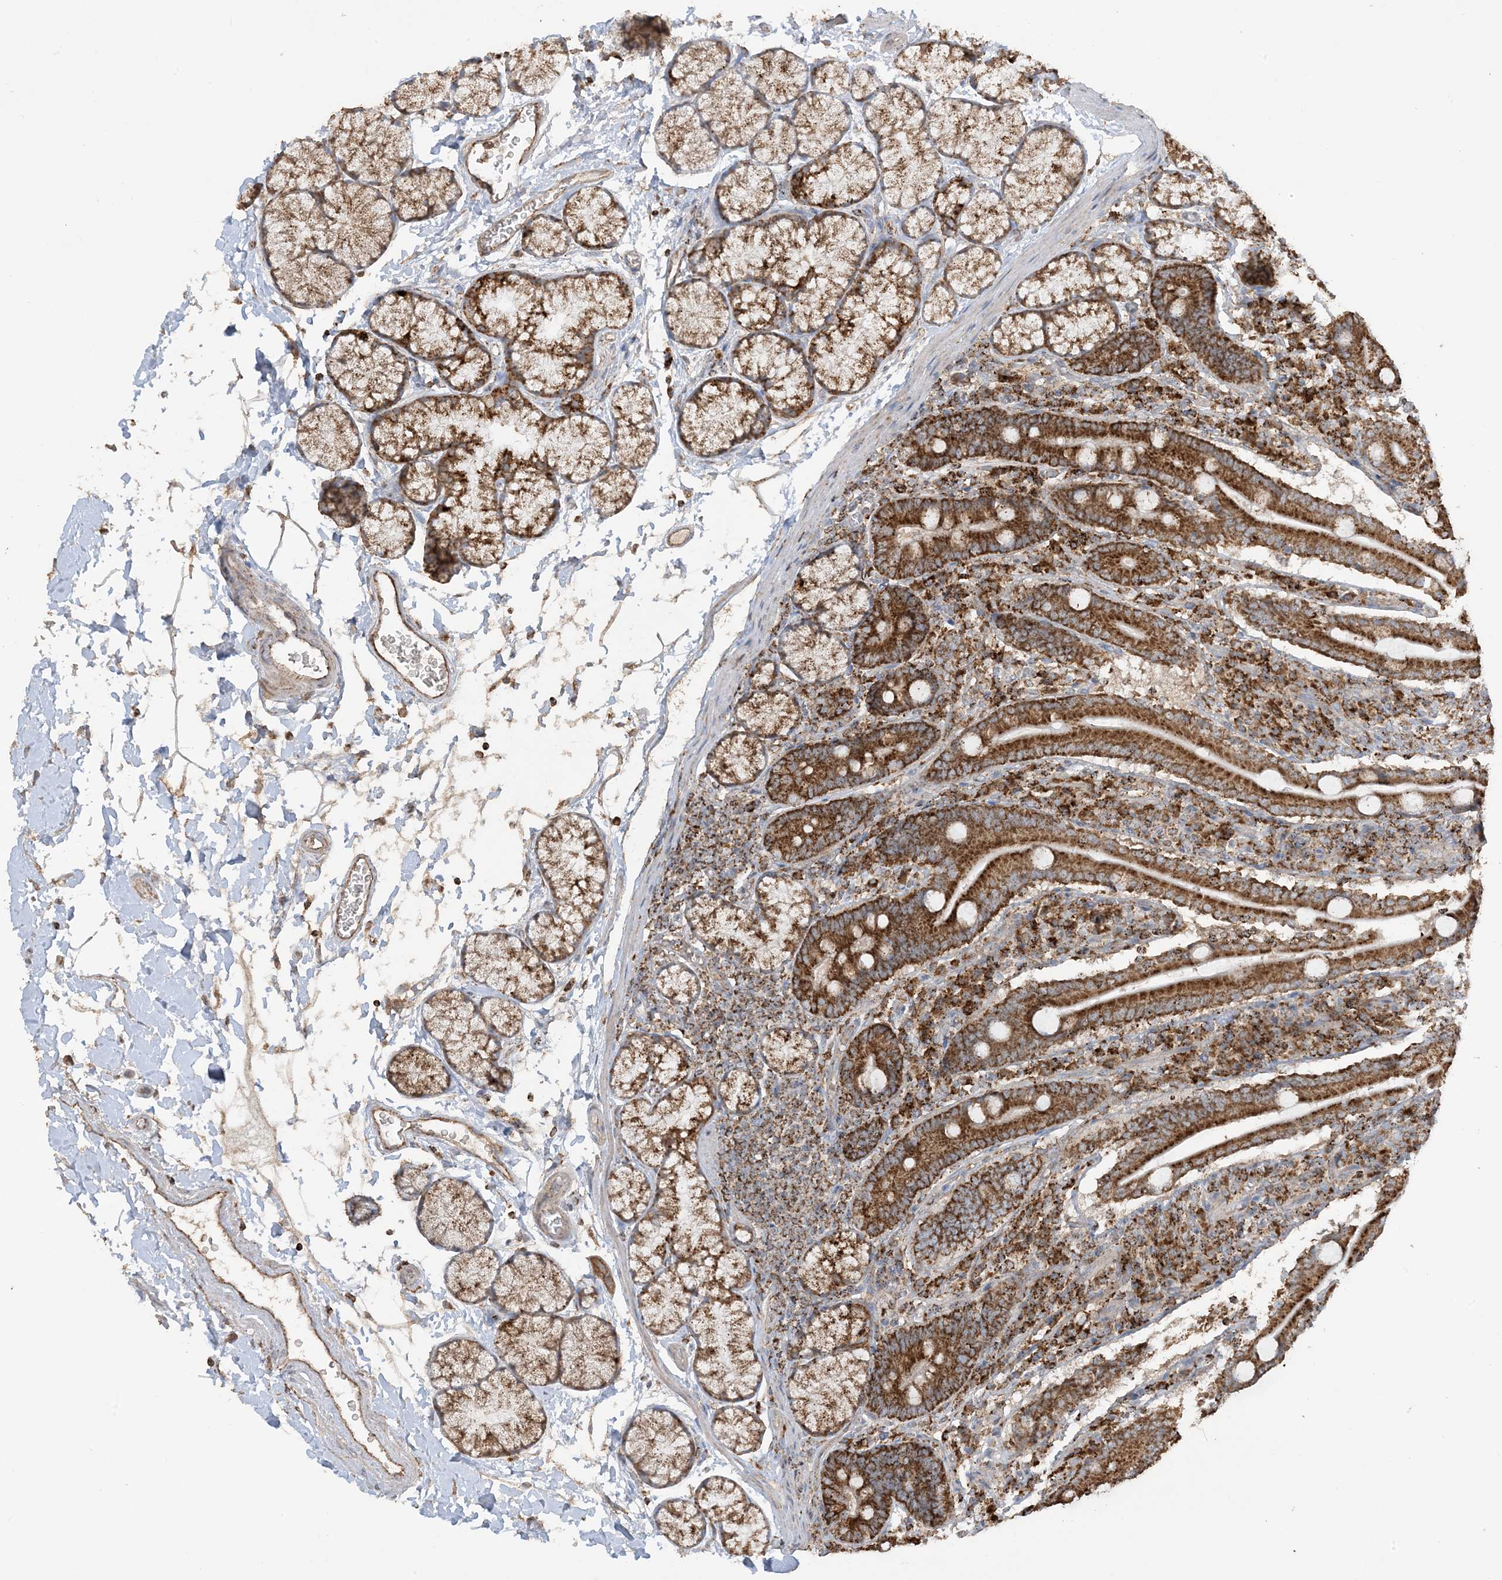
{"staining": {"intensity": "strong", "quantity": ">75%", "location": "cytoplasmic/membranous"}, "tissue": "duodenum", "cell_type": "Glandular cells", "image_type": "normal", "snomed": [{"axis": "morphology", "description": "Normal tissue, NOS"}, {"axis": "topography", "description": "Duodenum"}], "caption": "Immunohistochemistry of benign human duodenum exhibits high levels of strong cytoplasmic/membranous positivity in about >75% of glandular cells. (DAB IHC, brown staining for protein, blue staining for nuclei).", "gene": "AGA", "patient": {"sex": "male", "age": 35}}